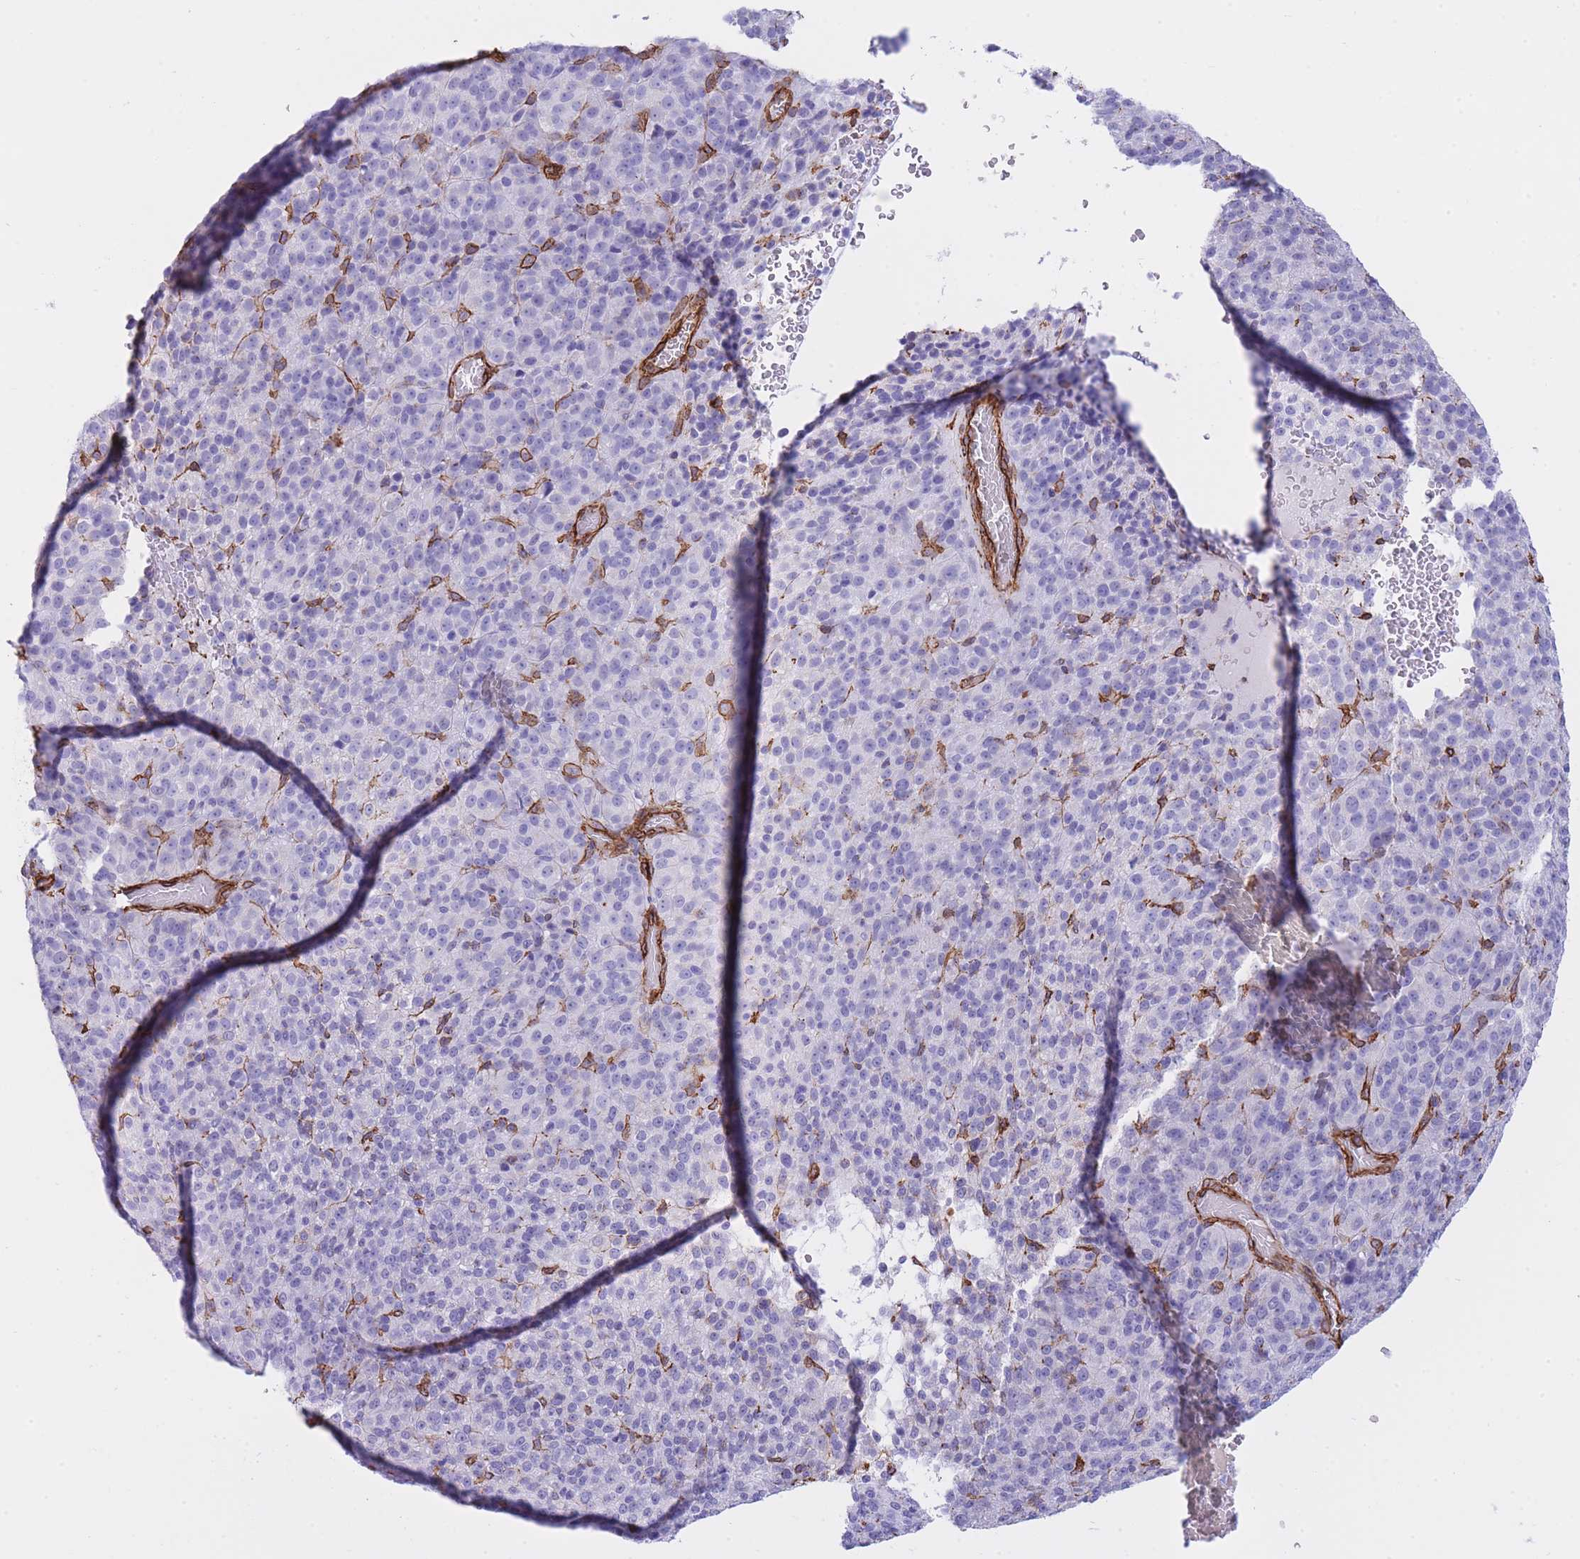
{"staining": {"intensity": "negative", "quantity": "none", "location": "none"}, "tissue": "melanoma", "cell_type": "Tumor cells", "image_type": "cancer", "snomed": [{"axis": "morphology", "description": "Malignant melanoma, Metastatic site"}, {"axis": "topography", "description": "Brain"}], "caption": "Immunohistochemical staining of human melanoma demonstrates no significant expression in tumor cells.", "gene": "CAVIN1", "patient": {"sex": "female", "age": 56}}